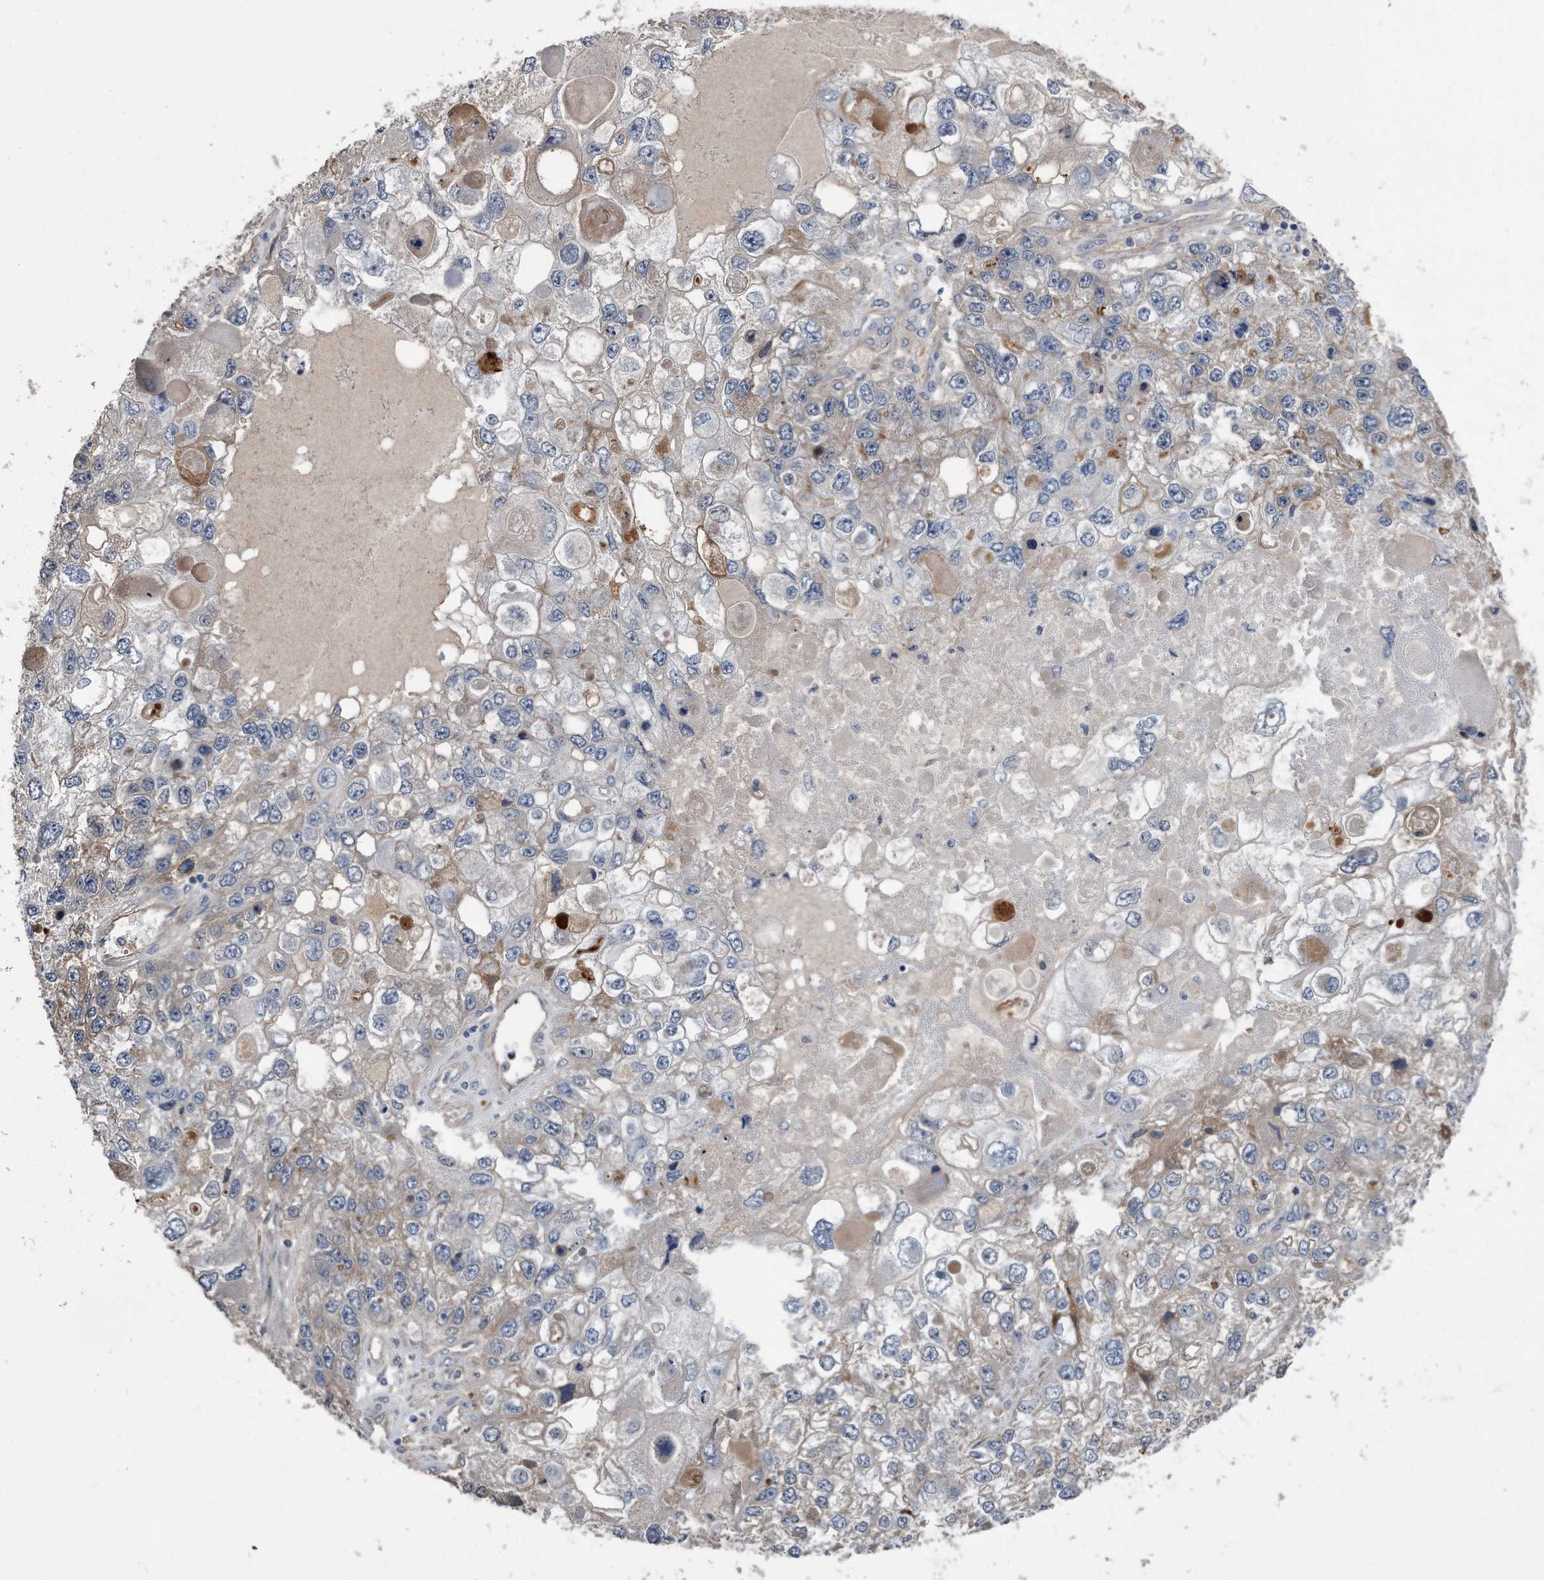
{"staining": {"intensity": "negative", "quantity": "none", "location": "none"}, "tissue": "endometrial cancer", "cell_type": "Tumor cells", "image_type": "cancer", "snomed": [{"axis": "morphology", "description": "Adenocarcinoma, NOS"}, {"axis": "topography", "description": "Endometrium"}], "caption": "This is an IHC micrograph of human adenocarcinoma (endometrial). There is no positivity in tumor cells.", "gene": "GPC1", "patient": {"sex": "female", "age": 49}}